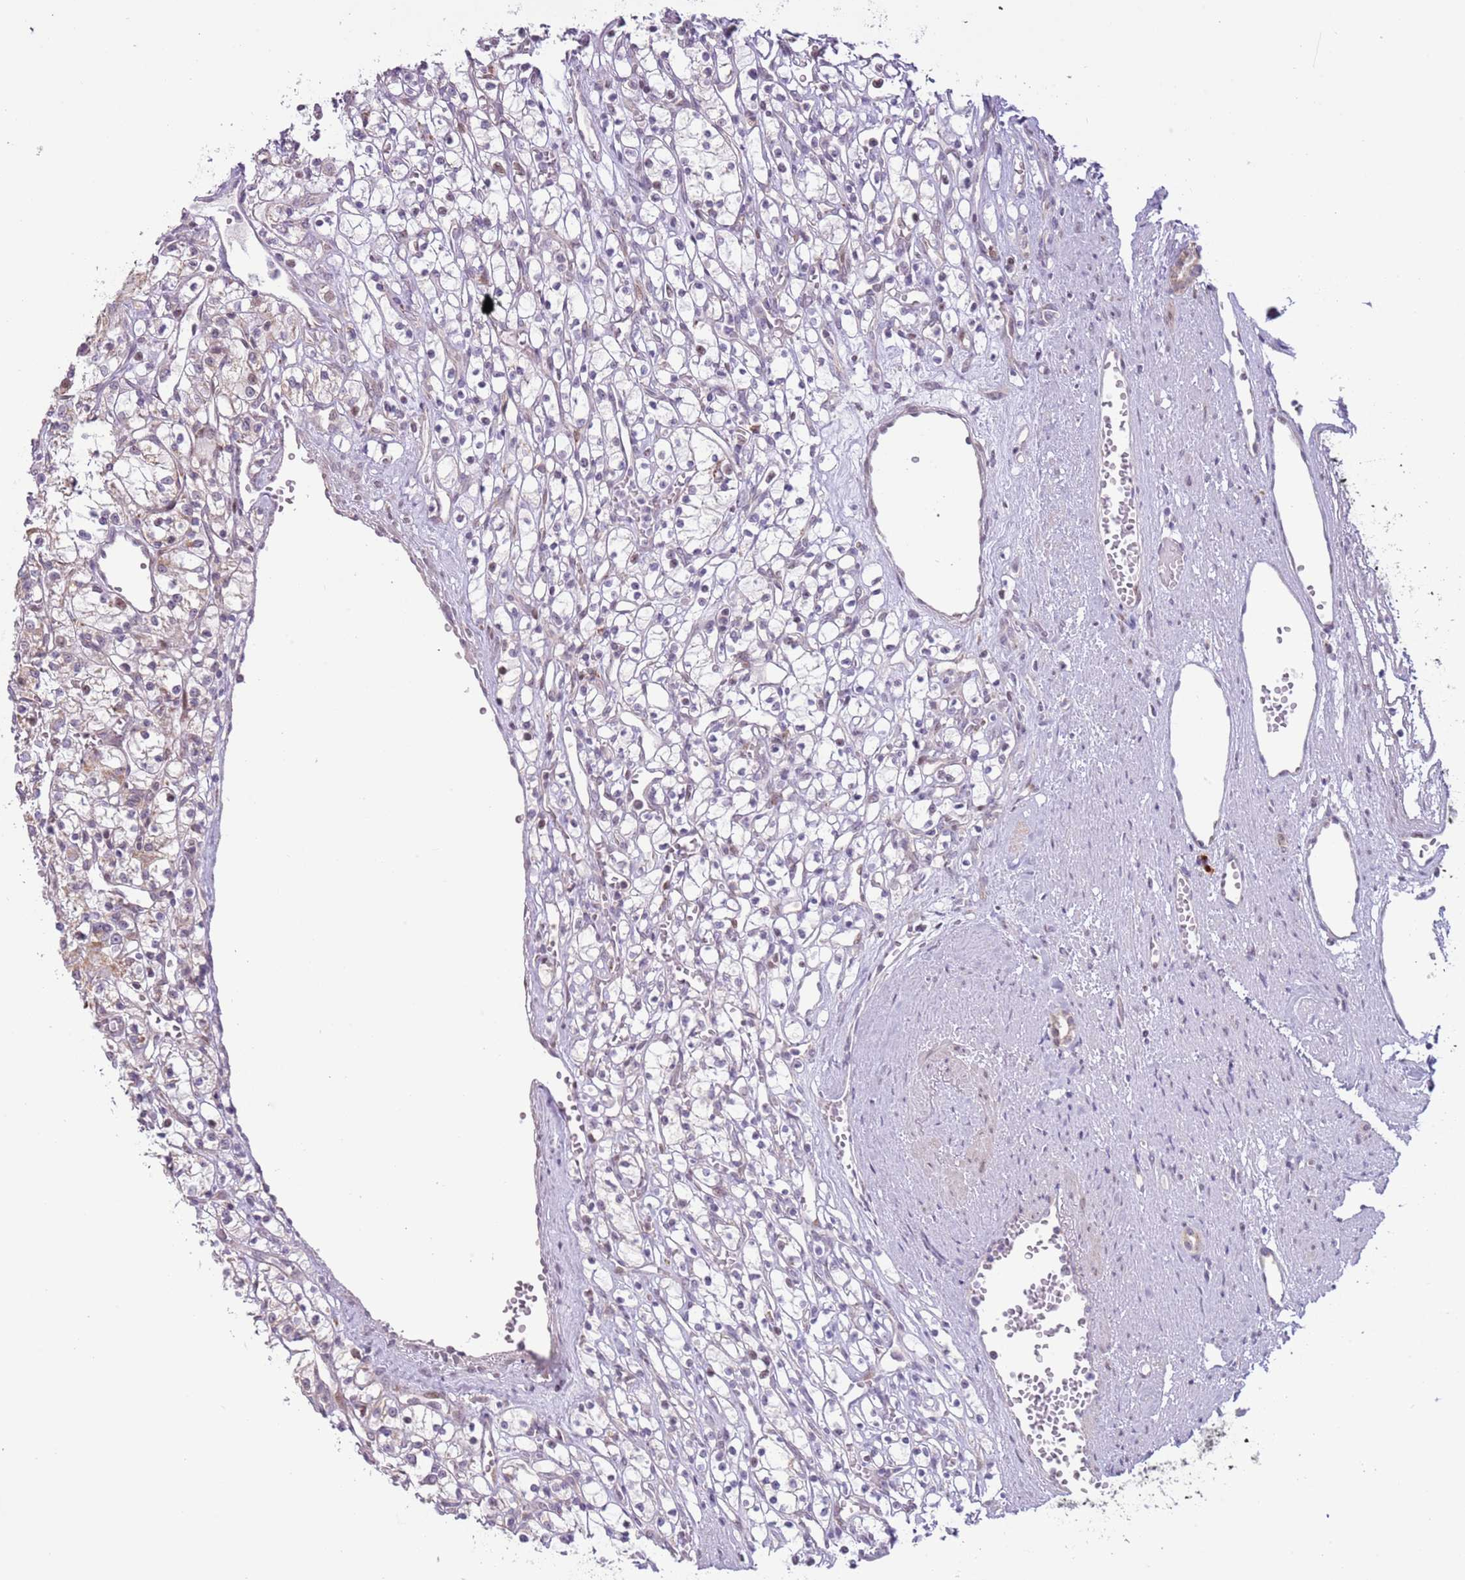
{"staining": {"intensity": "weak", "quantity": "<25%", "location": "cytoplasmic/membranous"}, "tissue": "renal cancer", "cell_type": "Tumor cells", "image_type": "cancer", "snomed": [{"axis": "morphology", "description": "Adenocarcinoma, NOS"}, {"axis": "topography", "description": "Kidney"}], "caption": "Renal adenocarcinoma stained for a protein using immunohistochemistry demonstrates no expression tumor cells.", "gene": "MLLT11", "patient": {"sex": "female", "age": 59}}